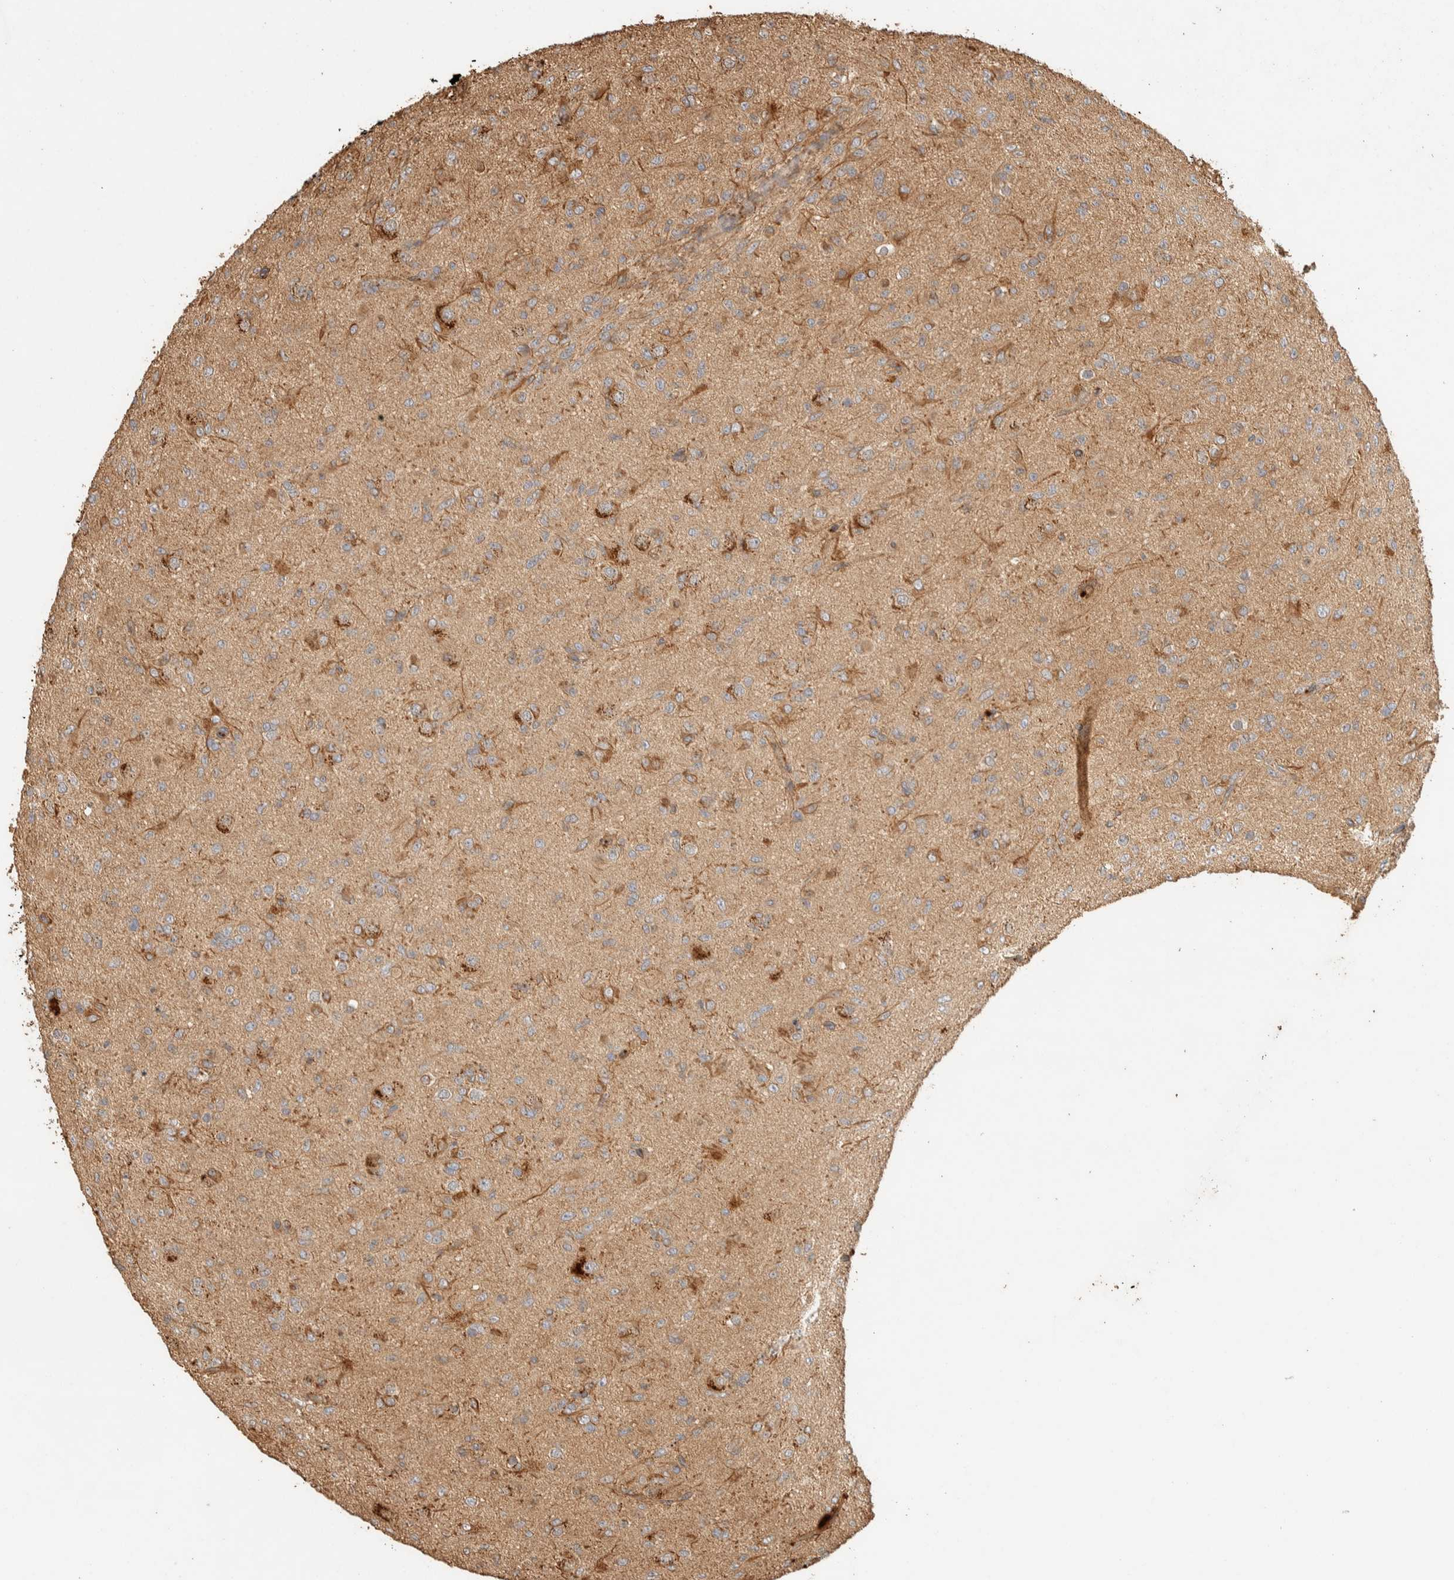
{"staining": {"intensity": "moderate", "quantity": "25%-75%", "location": "cytoplasmic/membranous"}, "tissue": "glioma", "cell_type": "Tumor cells", "image_type": "cancer", "snomed": [{"axis": "morphology", "description": "Glioma, malignant, Low grade"}, {"axis": "topography", "description": "Brain"}], "caption": "An IHC histopathology image of tumor tissue is shown. Protein staining in brown labels moderate cytoplasmic/membranous positivity in glioma within tumor cells.", "gene": "EXOC7", "patient": {"sex": "male", "age": 65}}